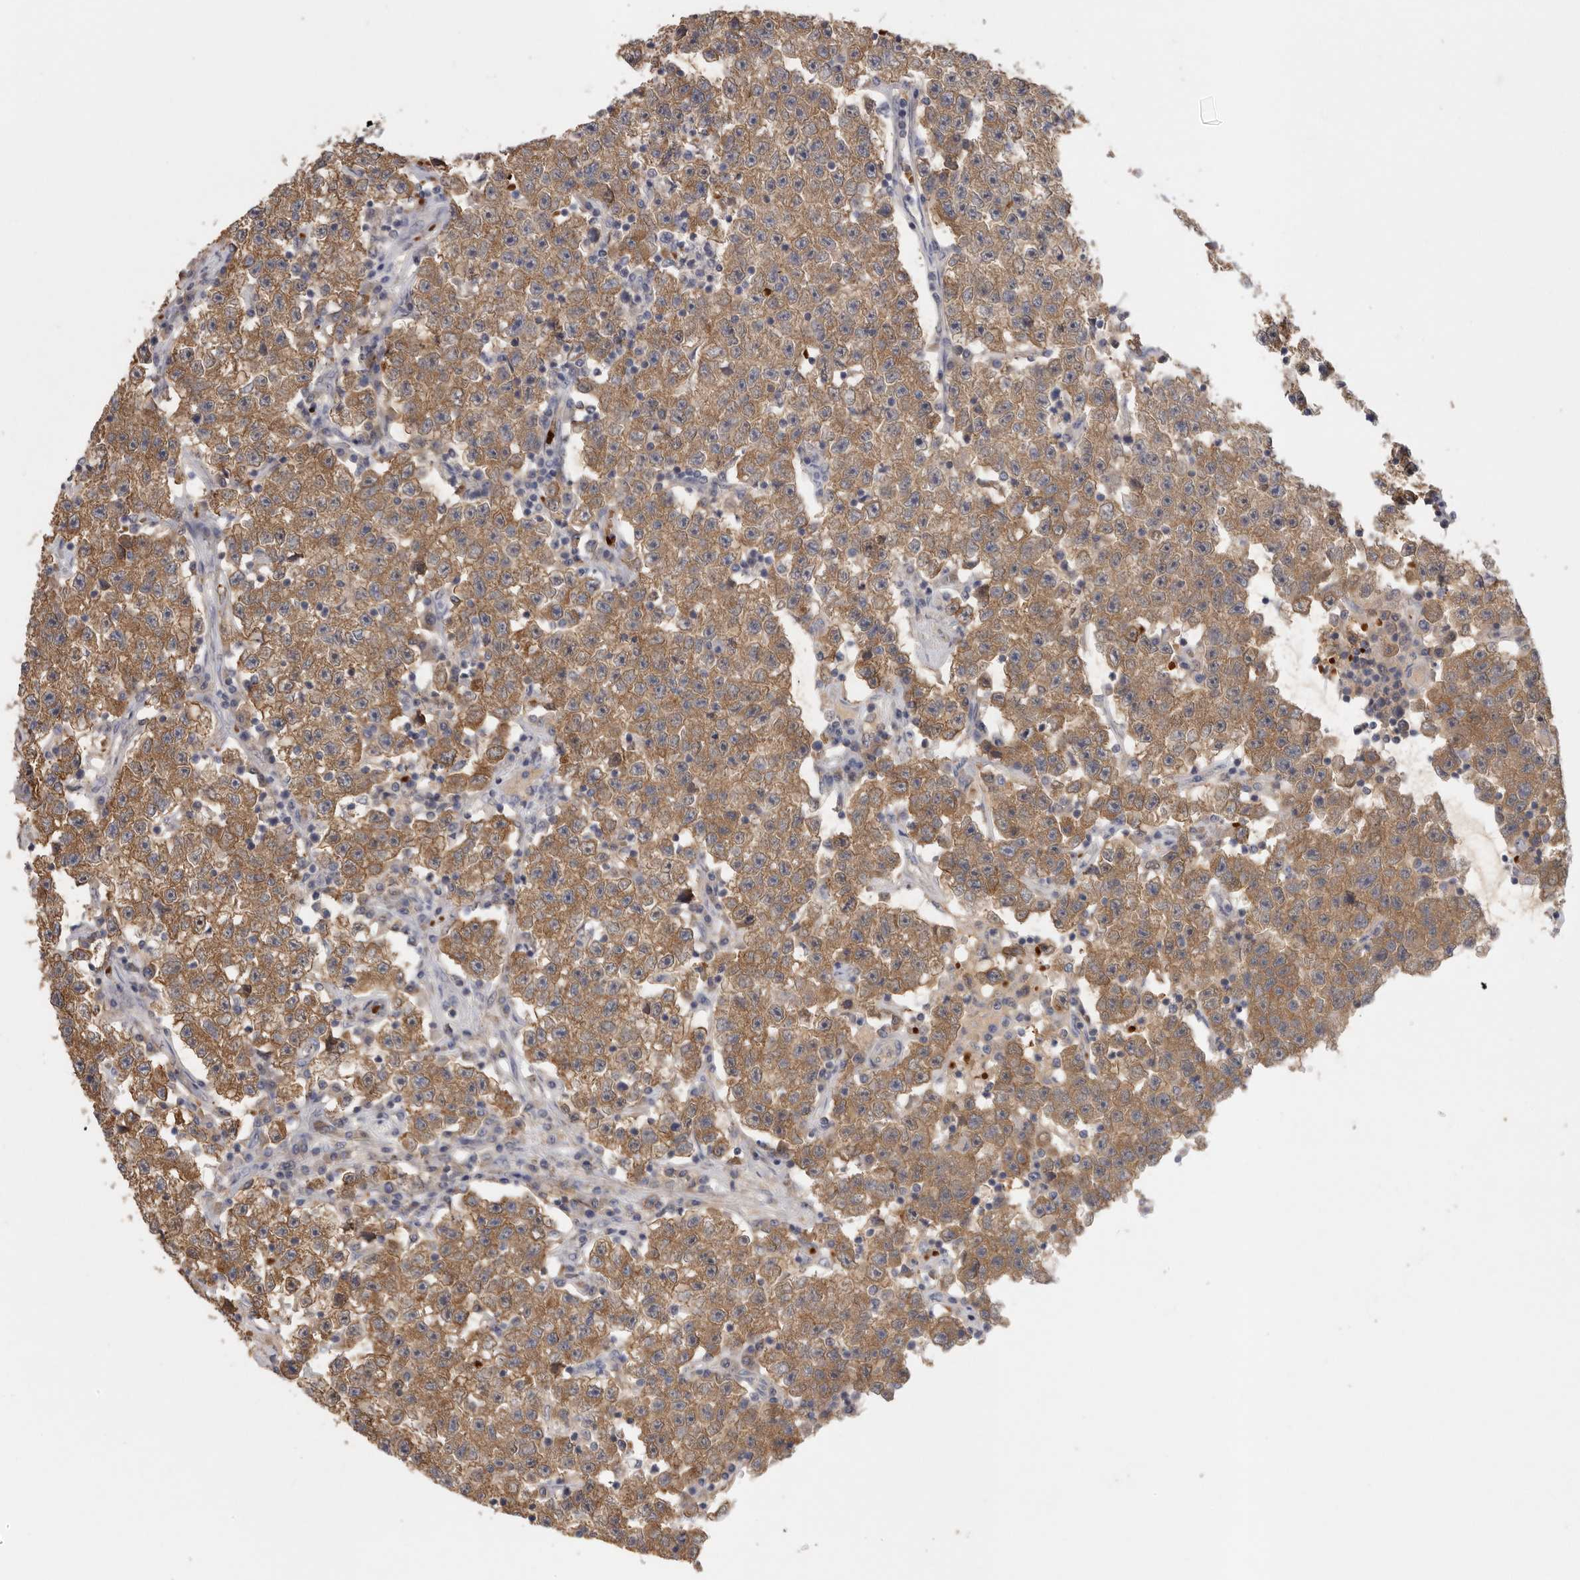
{"staining": {"intensity": "moderate", "quantity": ">75%", "location": "cytoplasmic/membranous"}, "tissue": "testis cancer", "cell_type": "Tumor cells", "image_type": "cancer", "snomed": [{"axis": "morphology", "description": "Seminoma, NOS"}, {"axis": "topography", "description": "Testis"}], "caption": "Testis seminoma stained with a protein marker demonstrates moderate staining in tumor cells.", "gene": "CFAP298", "patient": {"sex": "male", "age": 22}}